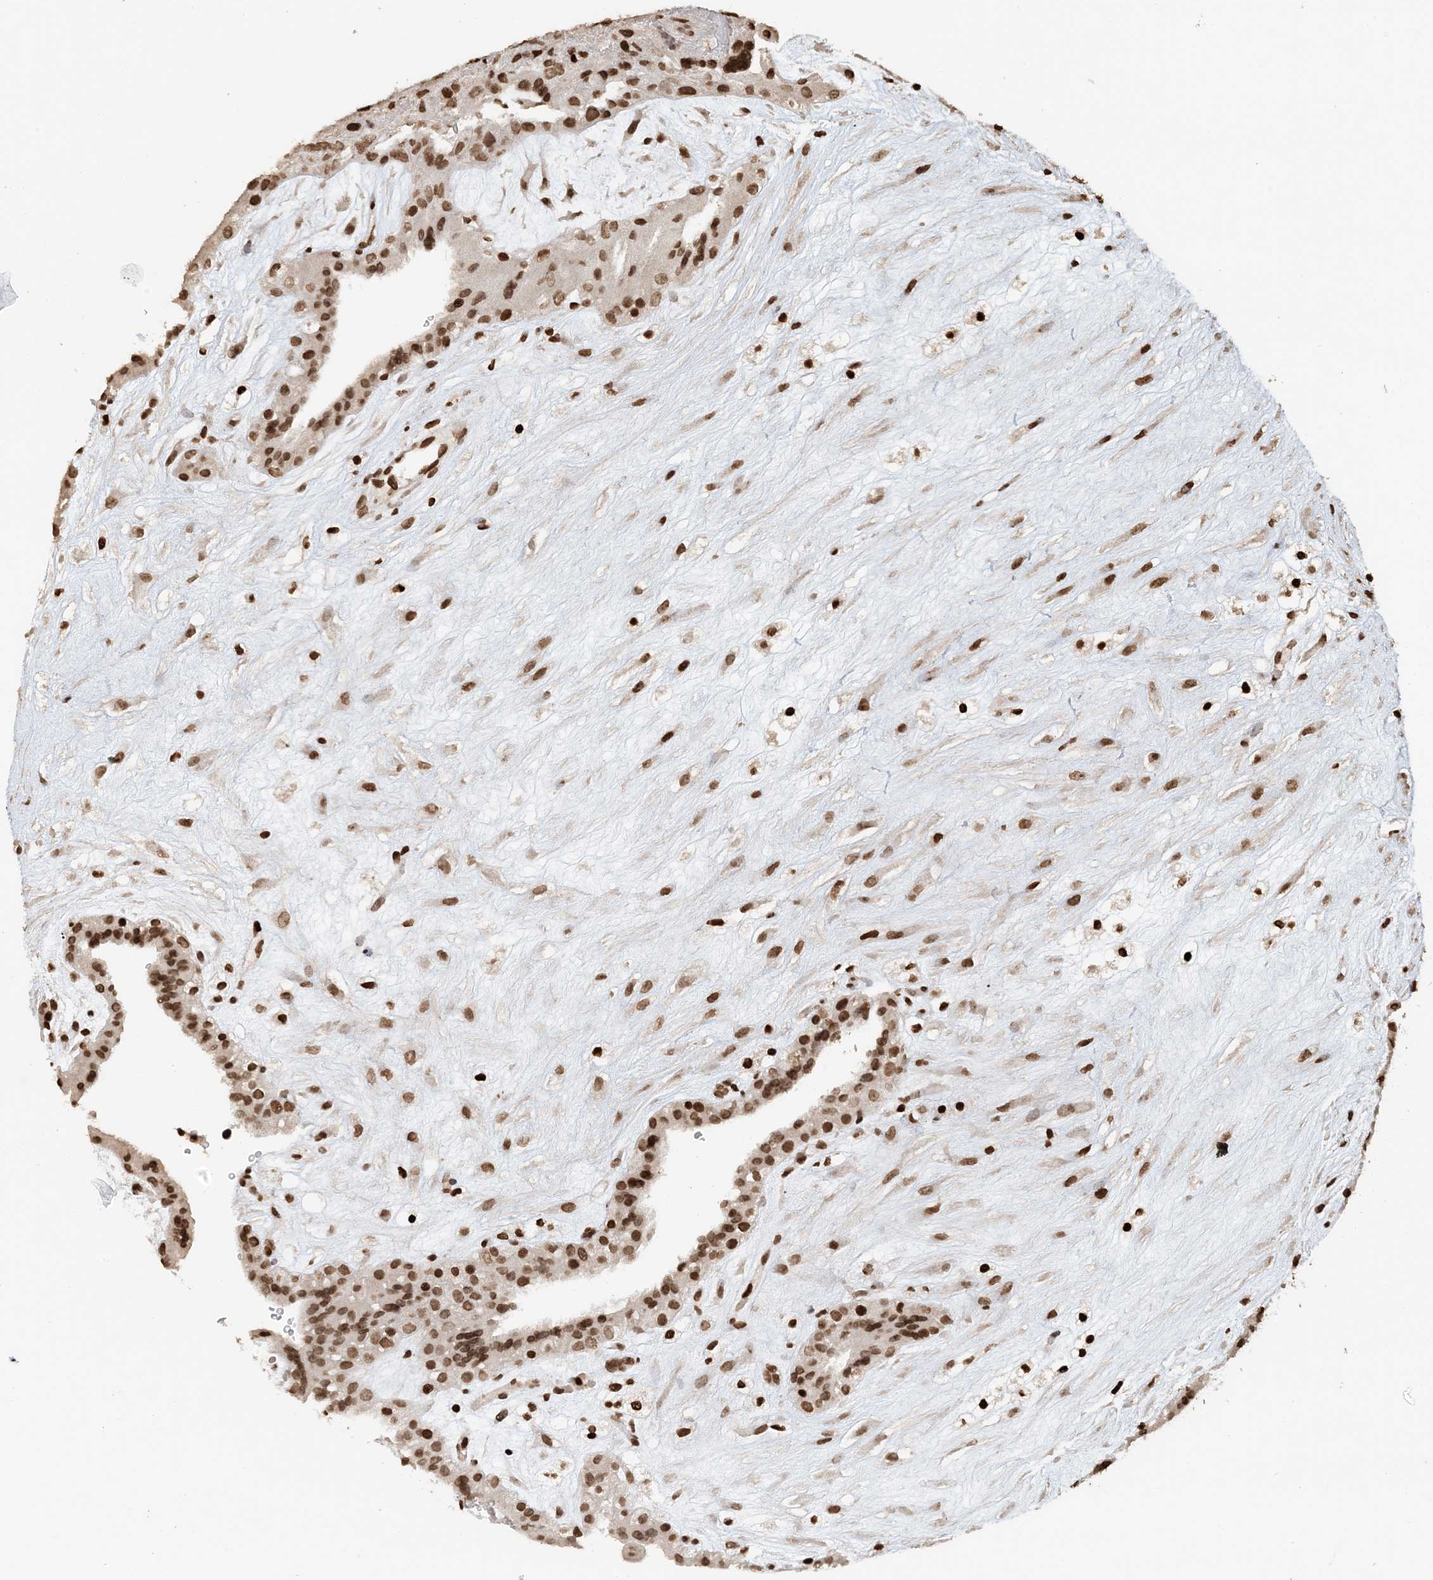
{"staining": {"intensity": "moderate", "quantity": ">75%", "location": "nuclear"}, "tissue": "placenta", "cell_type": "Decidual cells", "image_type": "normal", "snomed": [{"axis": "morphology", "description": "Normal tissue, NOS"}, {"axis": "topography", "description": "Placenta"}], "caption": "Immunohistochemistry (IHC) of benign human placenta displays medium levels of moderate nuclear staining in about >75% of decidual cells.", "gene": "H3", "patient": {"sex": "female", "age": 18}}